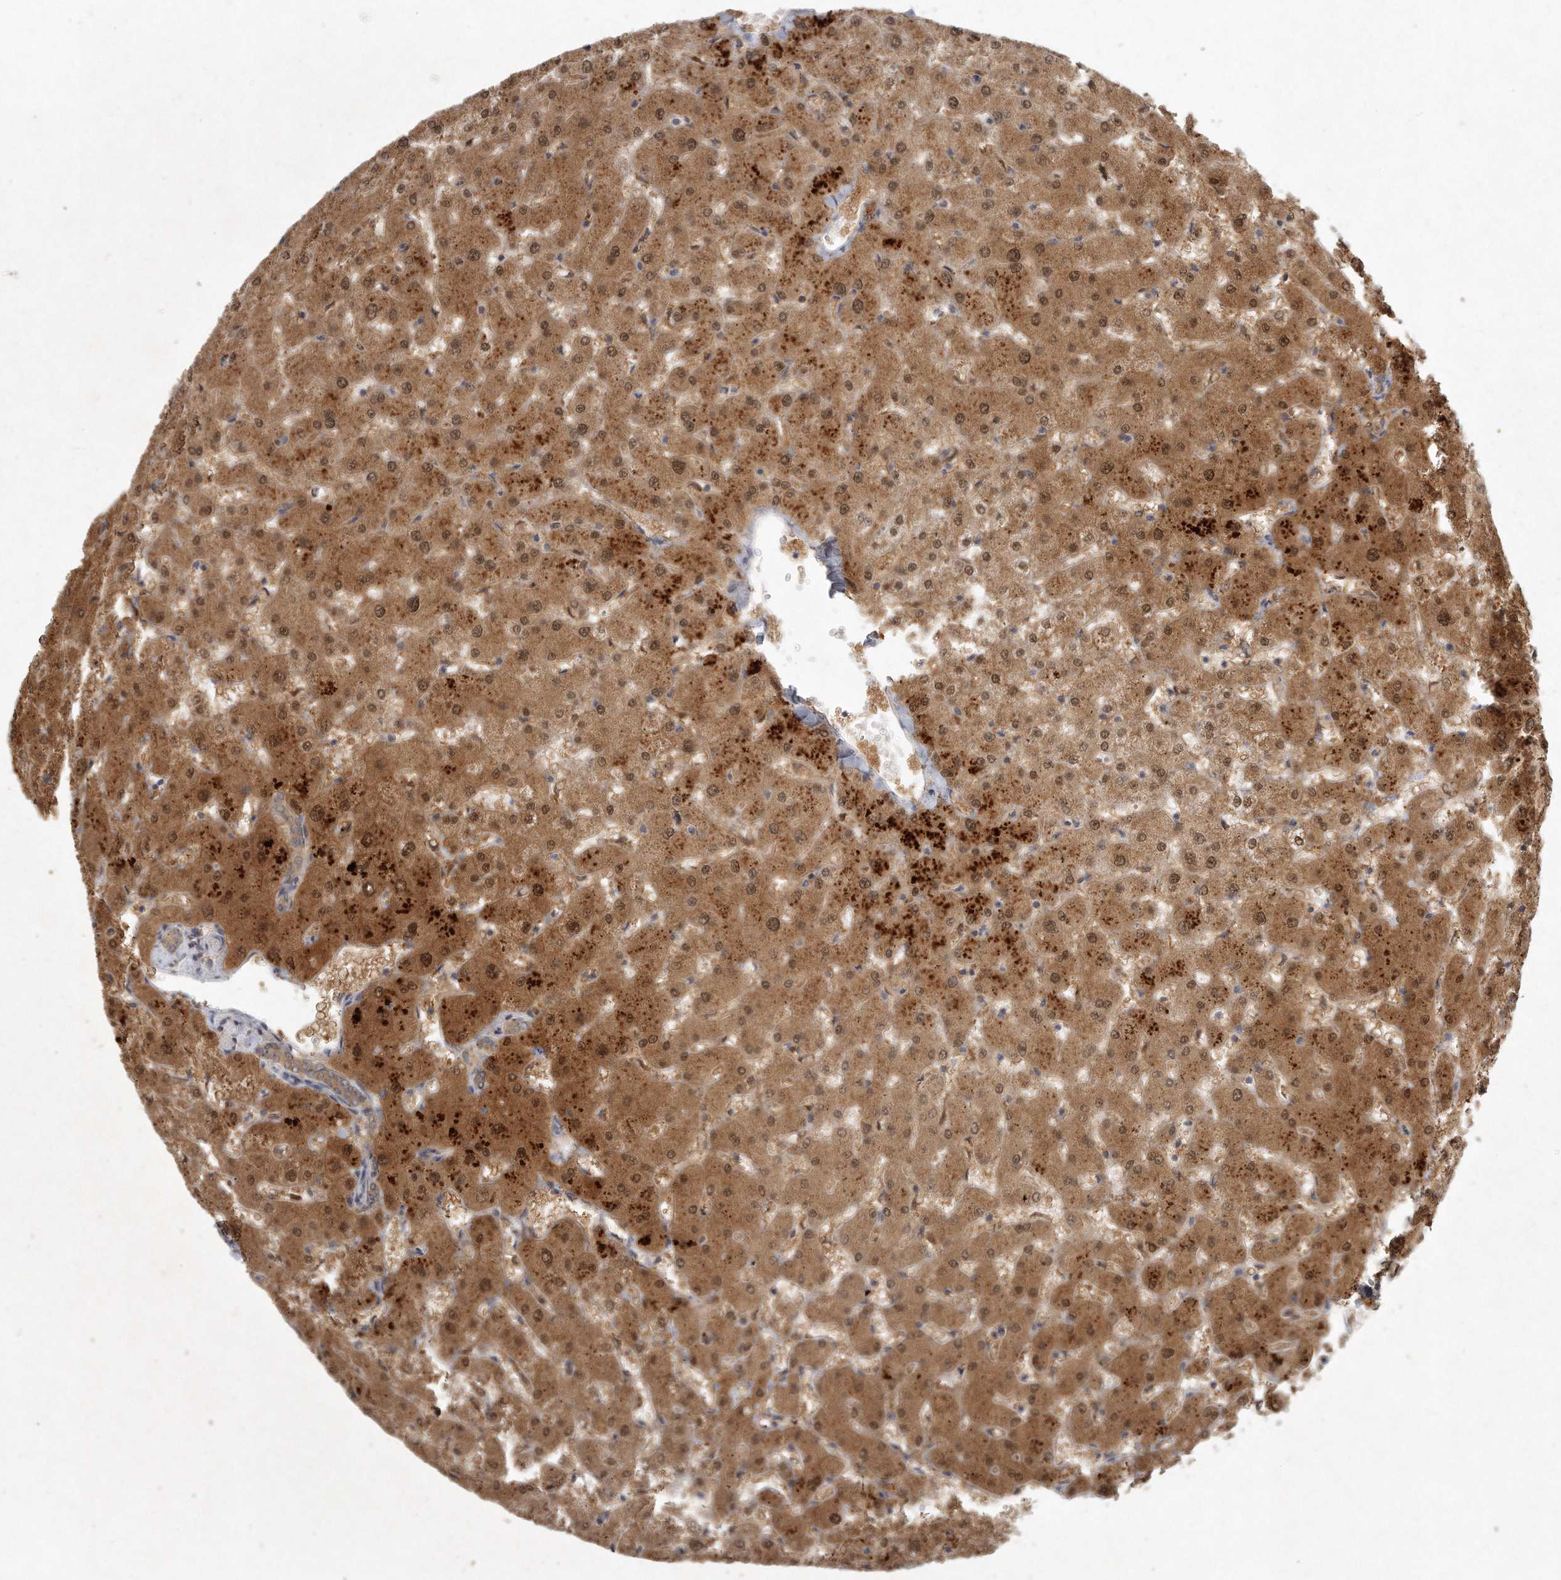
{"staining": {"intensity": "moderate", "quantity": ">75%", "location": "cytoplasmic/membranous"}, "tissue": "liver", "cell_type": "Cholangiocytes", "image_type": "normal", "snomed": [{"axis": "morphology", "description": "Normal tissue, NOS"}, {"axis": "topography", "description": "Liver"}], "caption": "IHC photomicrograph of normal liver stained for a protein (brown), which shows medium levels of moderate cytoplasmic/membranous positivity in approximately >75% of cholangiocytes.", "gene": "LGALS8", "patient": {"sex": "female", "age": 63}}